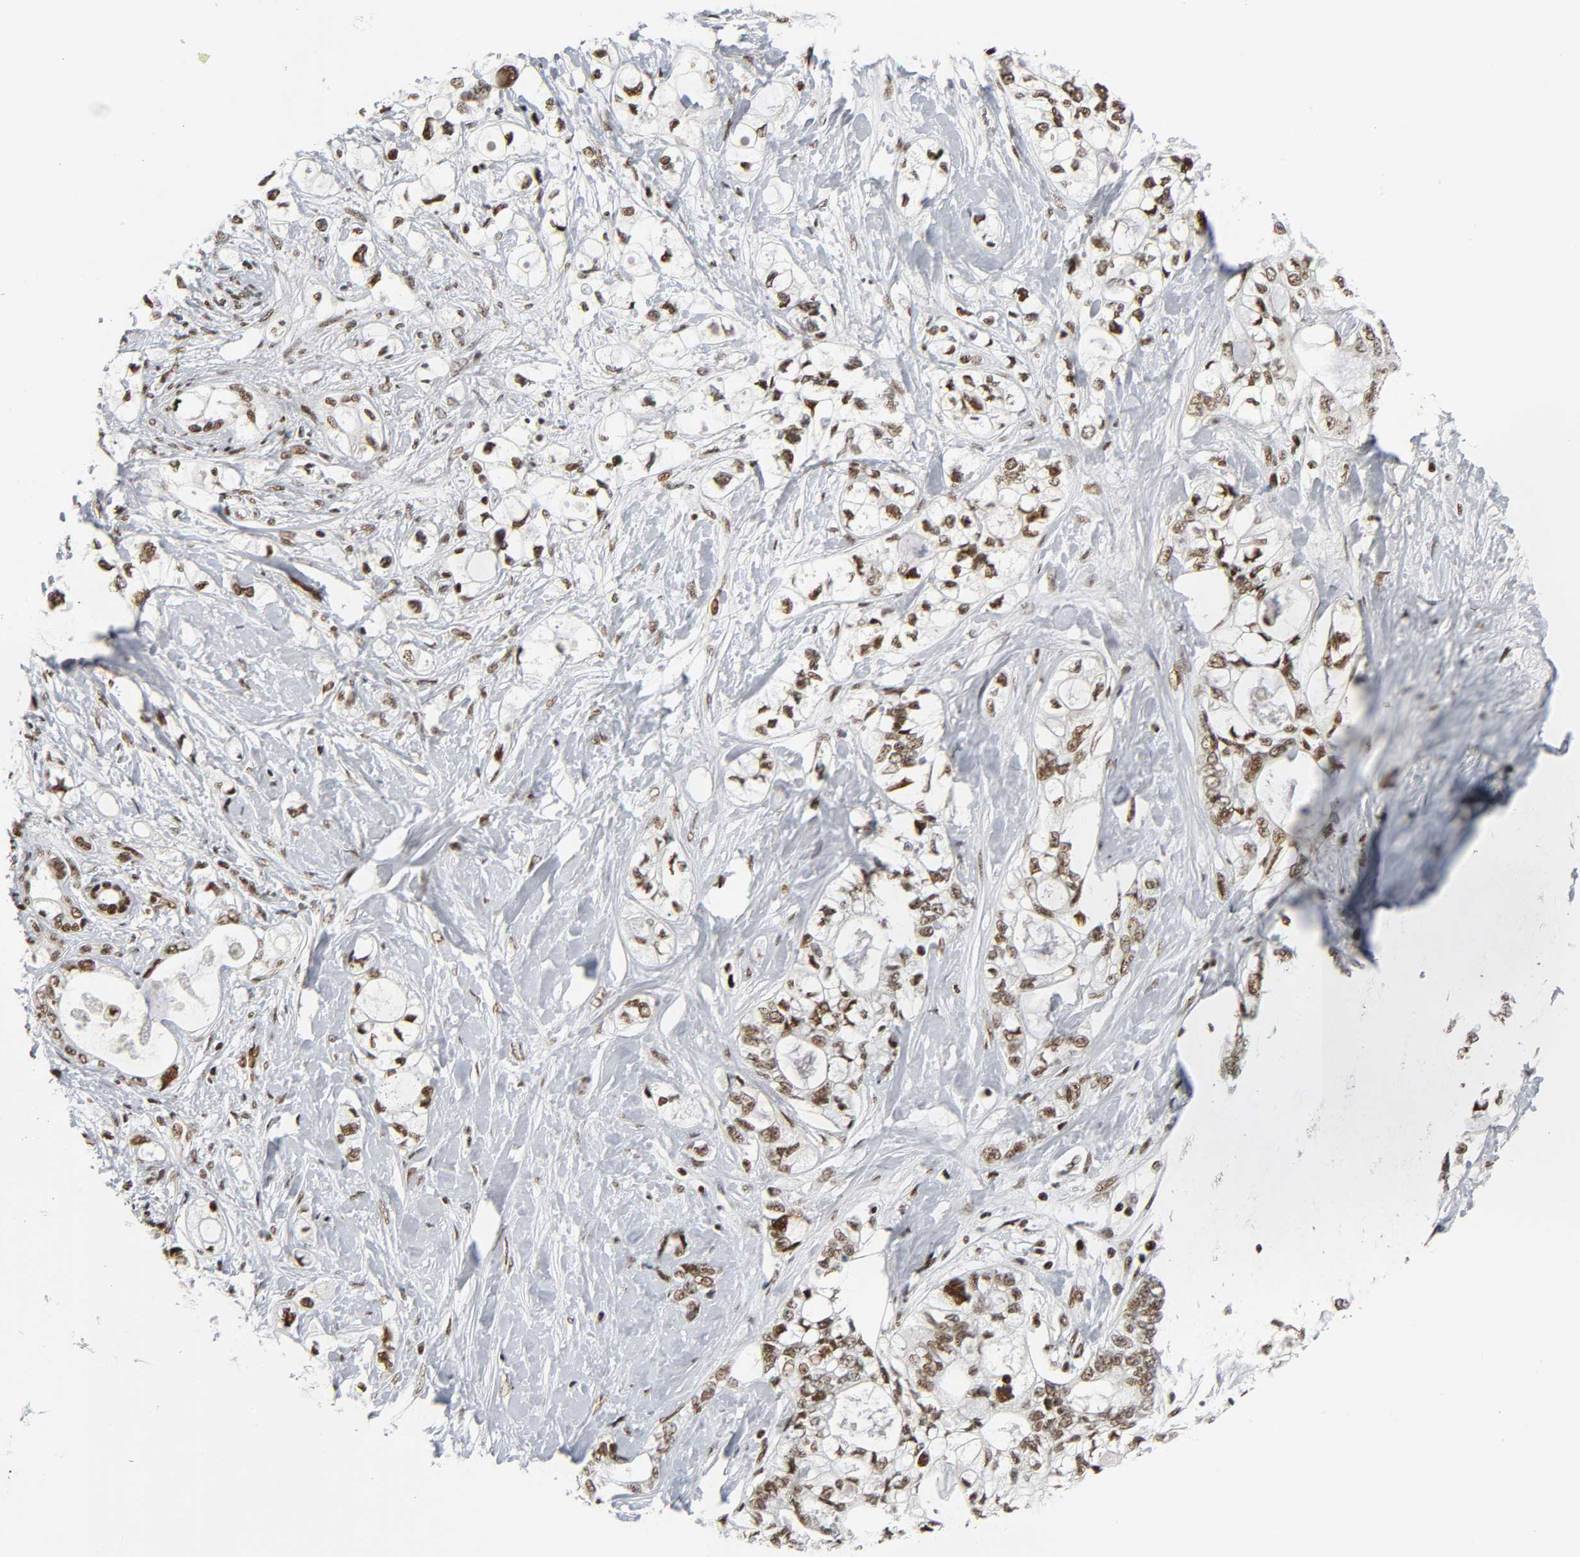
{"staining": {"intensity": "strong", "quantity": ">75%", "location": "nuclear"}, "tissue": "pancreatic cancer", "cell_type": "Tumor cells", "image_type": "cancer", "snomed": [{"axis": "morphology", "description": "Adenocarcinoma, NOS"}, {"axis": "topography", "description": "Pancreas"}], "caption": "Human pancreatic cancer stained with a protein marker shows strong staining in tumor cells.", "gene": "CDK9", "patient": {"sex": "male", "age": 70}}